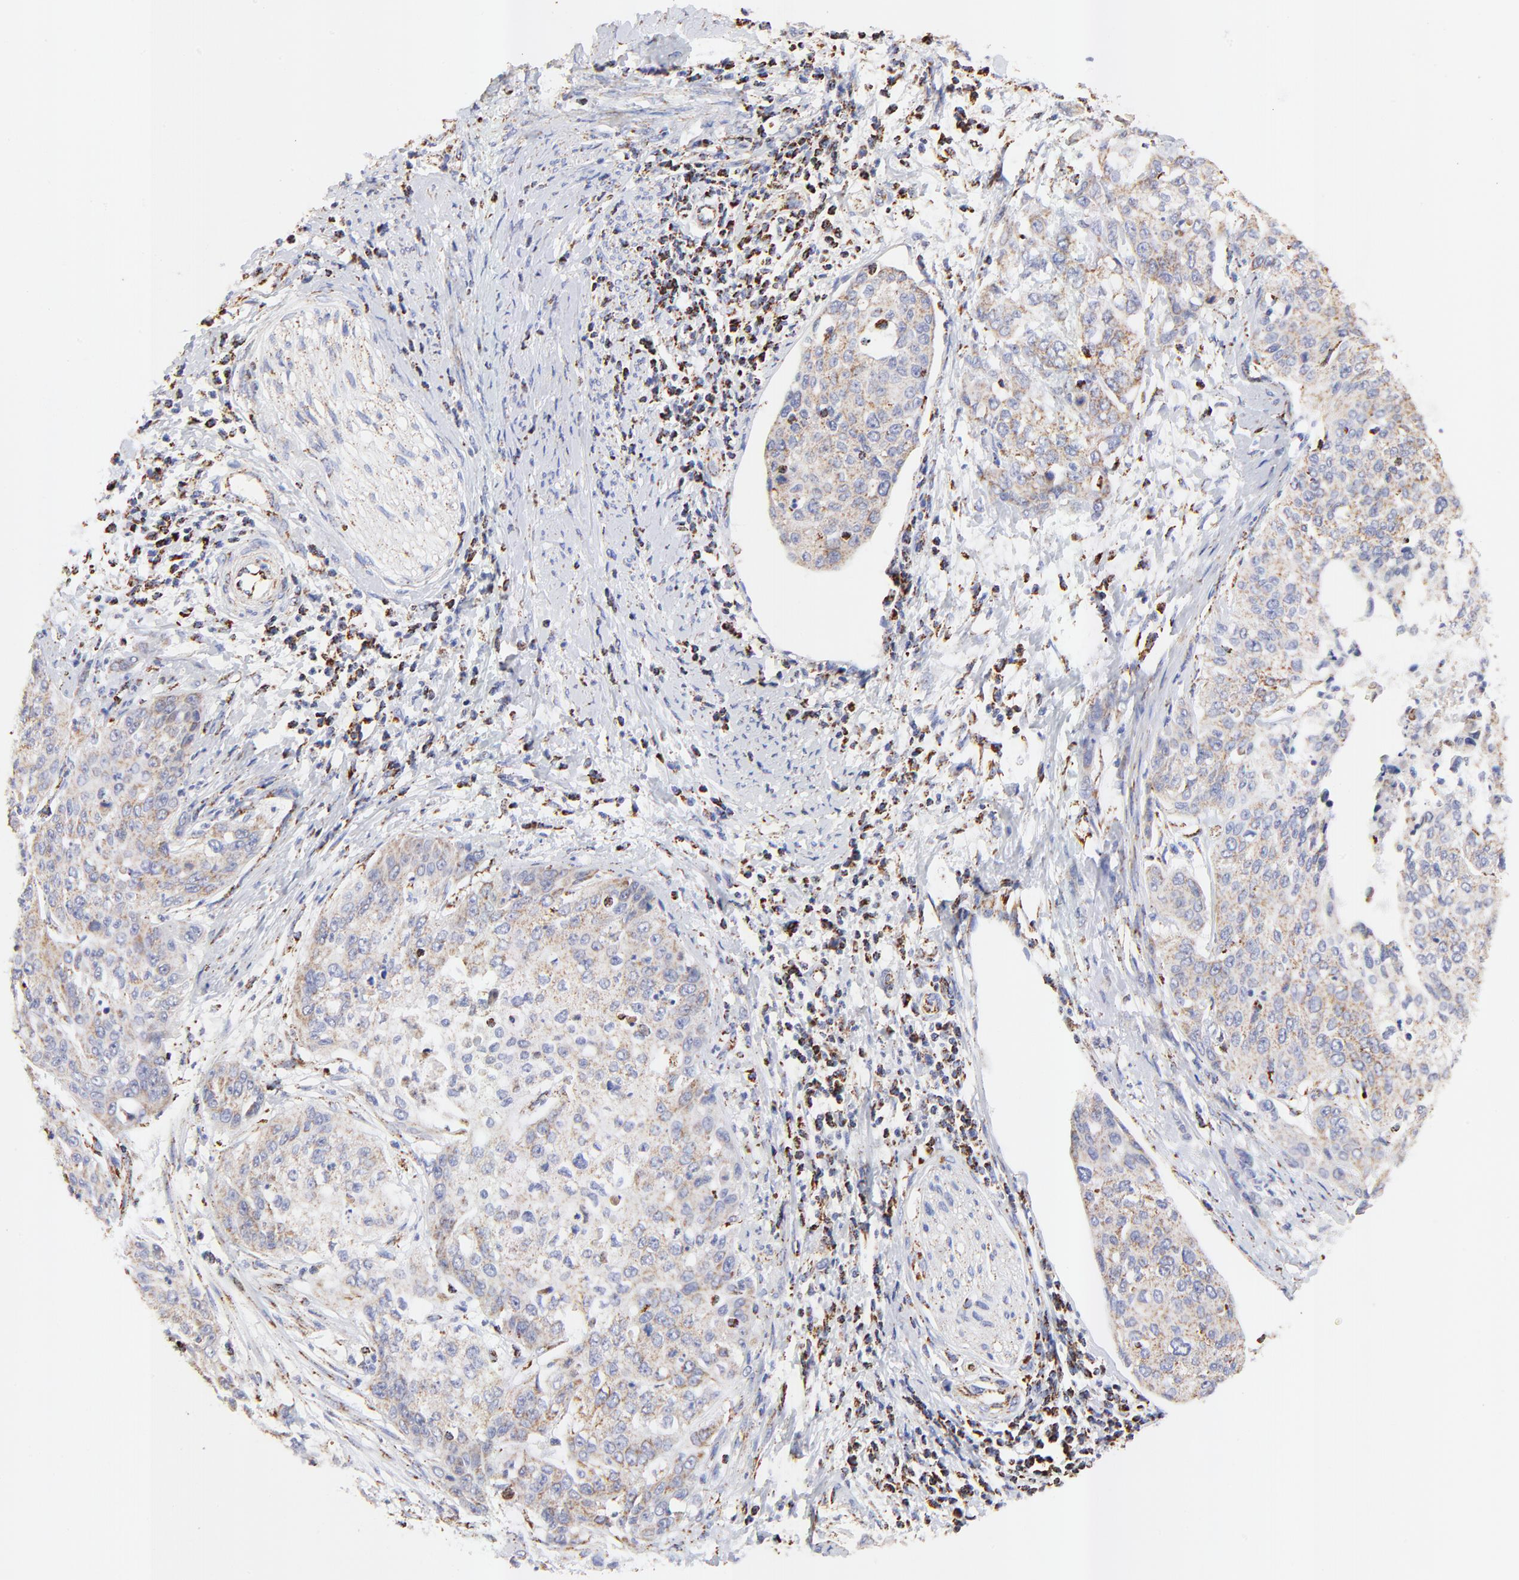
{"staining": {"intensity": "weak", "quantity": ">75%", "location": "cytoplasmic/membranous"}, "tissue": "cervical cancer", "cell_type": "Tumor cells", "image_type": "cancer", "snomed": [{"axis": "morphology", "description": "Squamous cell carcinoma, NOS"}, {"axis": "topography", "description": "Cervix"}], "caption": "Immunohistochemical staining of cervical cancer (squamous cell carcinoma) exhibits weak cytoplasmic/membranous protein staining in approximately >75% of tumor cells.", "gene": "COX4I1", "patient": {"sex": "female", "age": 41}}